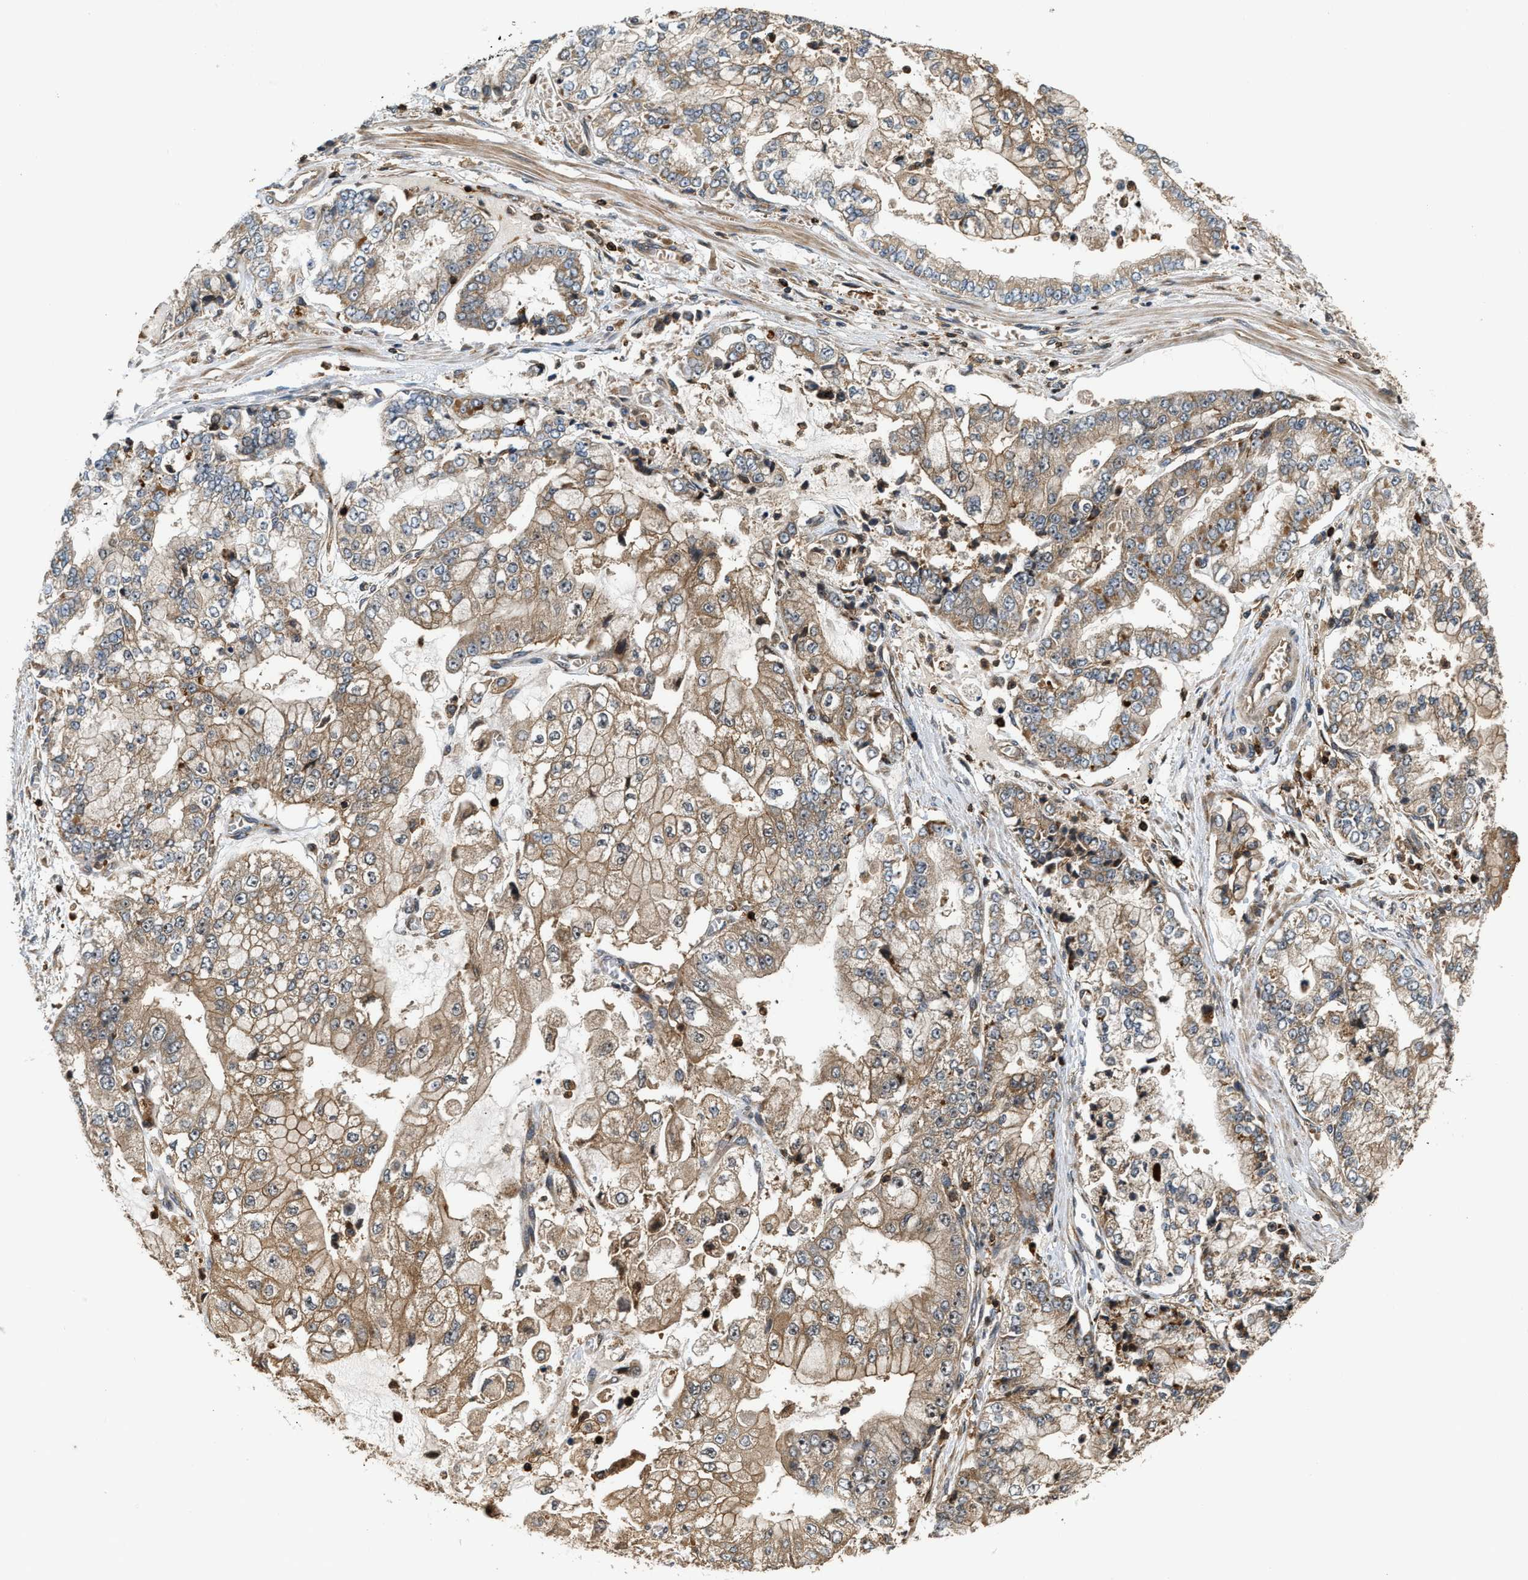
{"staining": {"intensity": "weak", "quantity": ">75%", "location": "cytoplasmic/membranous"}, "tissue": "stomach cancer", "cell_type": "Tumor cells", "image_type": "cancer", "snomed": [{"axis": "morphology", "description": "Adenocarcinoma, NOS"}, {"axis": "topography", "description": "Stomach"}], "caption": "Tumor cells show low levels of weak cytoplasmic/membranous positivity in about >75% of cells in human stomach cancer (adenocarcinoma).", "gene": "SNX5", "patient": {"sex": "male", "age": 76}}